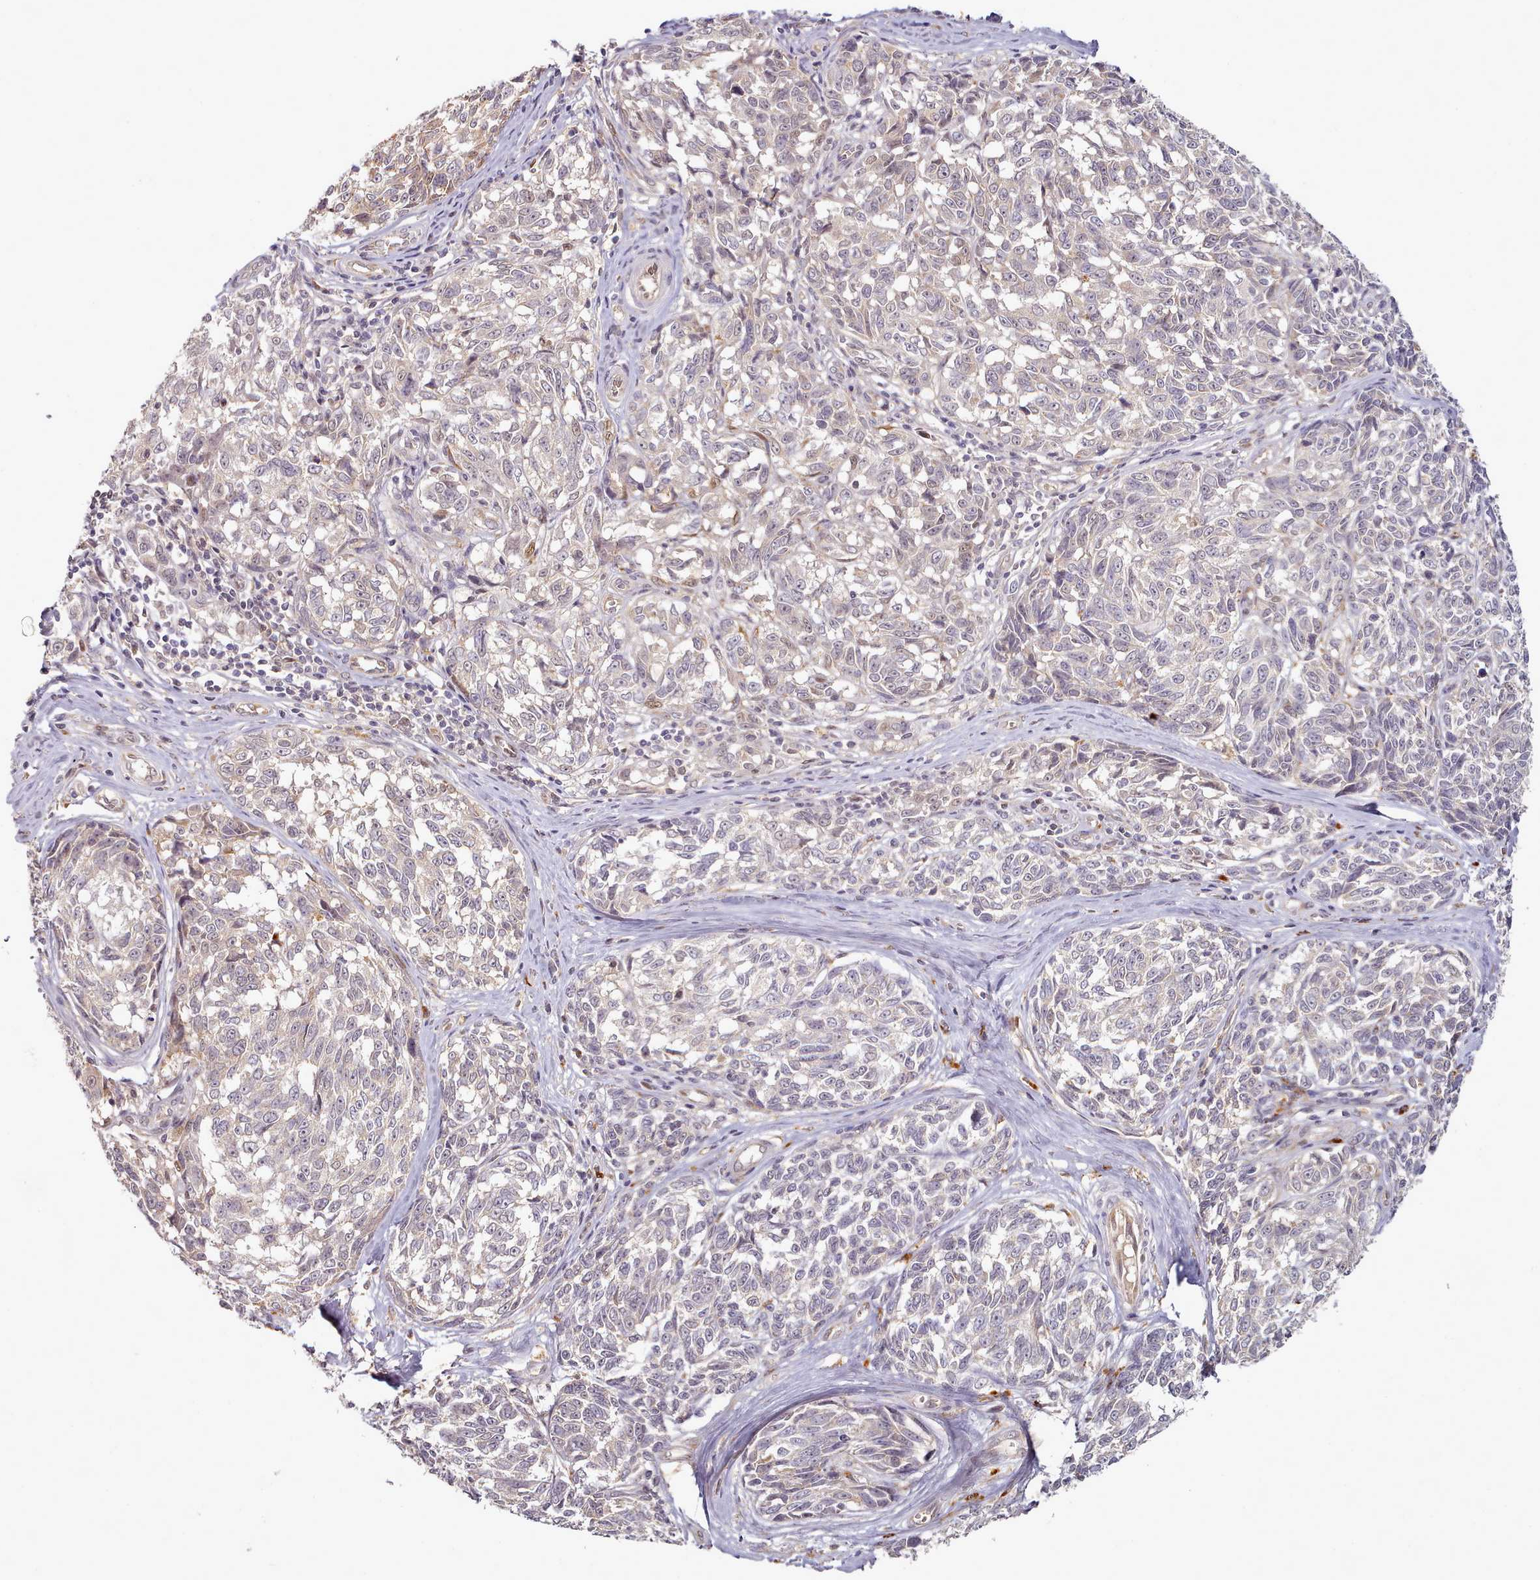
{"staining": {"intensity": "moderate", "quantity": "<25%", "location": "nuclear"}, "tissue": "melanoma", "cell_type": "Tumor cells", "image_type": "cancer", "snomed": [{"axis": "morphology", "description": "Normal tissue, NOS"}, {"axis": "morphology", "description": "Malignant melanoma, NOS"}, {"axis": "topography", "description": "Skin"}], "caption": "Approximately <25% of tumor cells in human melanoma display moderate nuclear protein staining as visualized by brown immunohistochemical staining.", "gene": "C1QTNF5", "patient": {"sex": "female", "age": 64}}